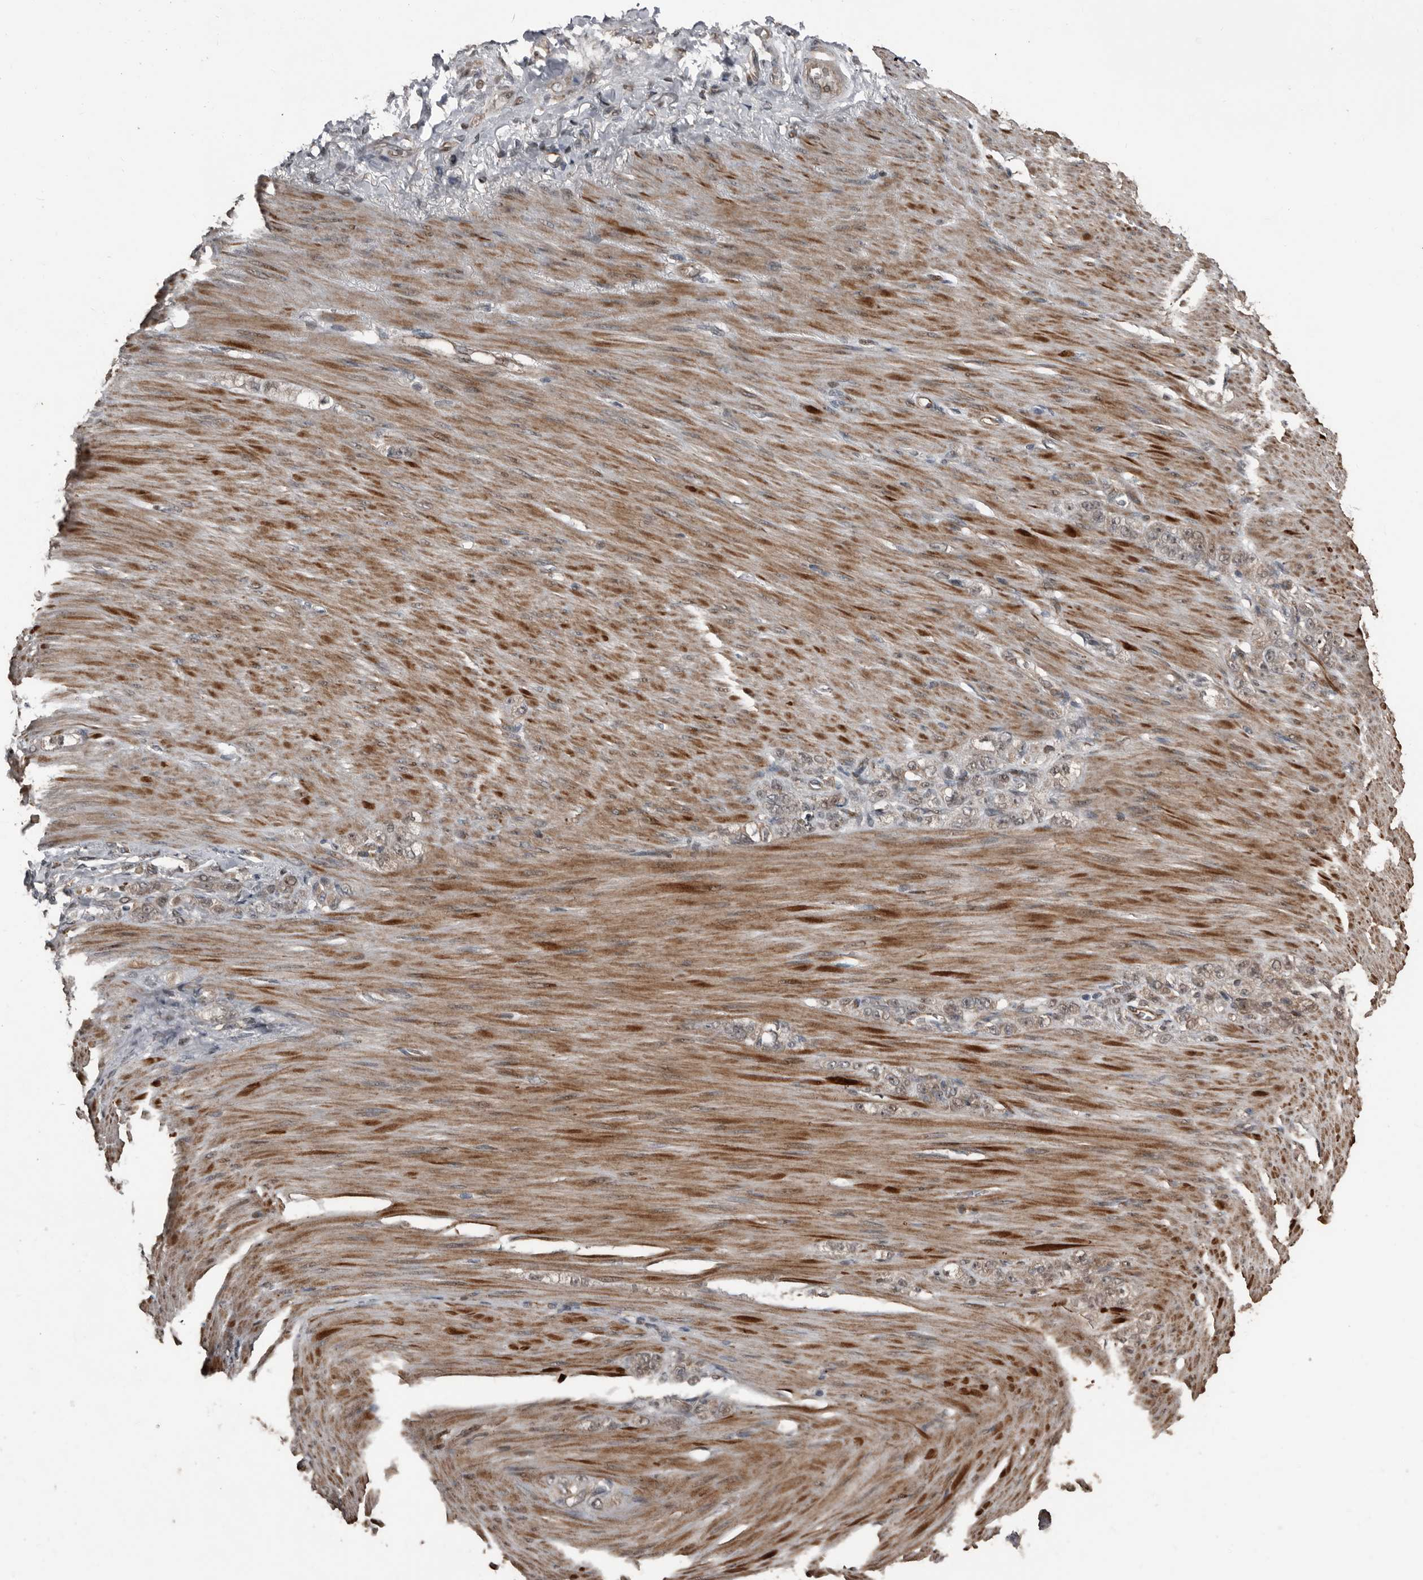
{"staining": {"intensity": "weak", "quantity": ">75%", "location": "nuclear"}, "tissue": "stomach cancer", "cell_type": "Tumor cells", "image_type": "cancer", "snomed": [{"axis": "morphology", "description": "Normal tissue, NOS"}, {"axis": "morphology", "description": "Adenocarcinoma, NOS"}, {"axis": "topography", "description": "Stomach"}], "caption": "Brown immunohistochemical staining in adenocarcinoma (stomach) exhibits weak nuclear staining in about >75% of tumor cells.", "gene": "FSBP", "patient": {"sex": "male", "age": 82}}